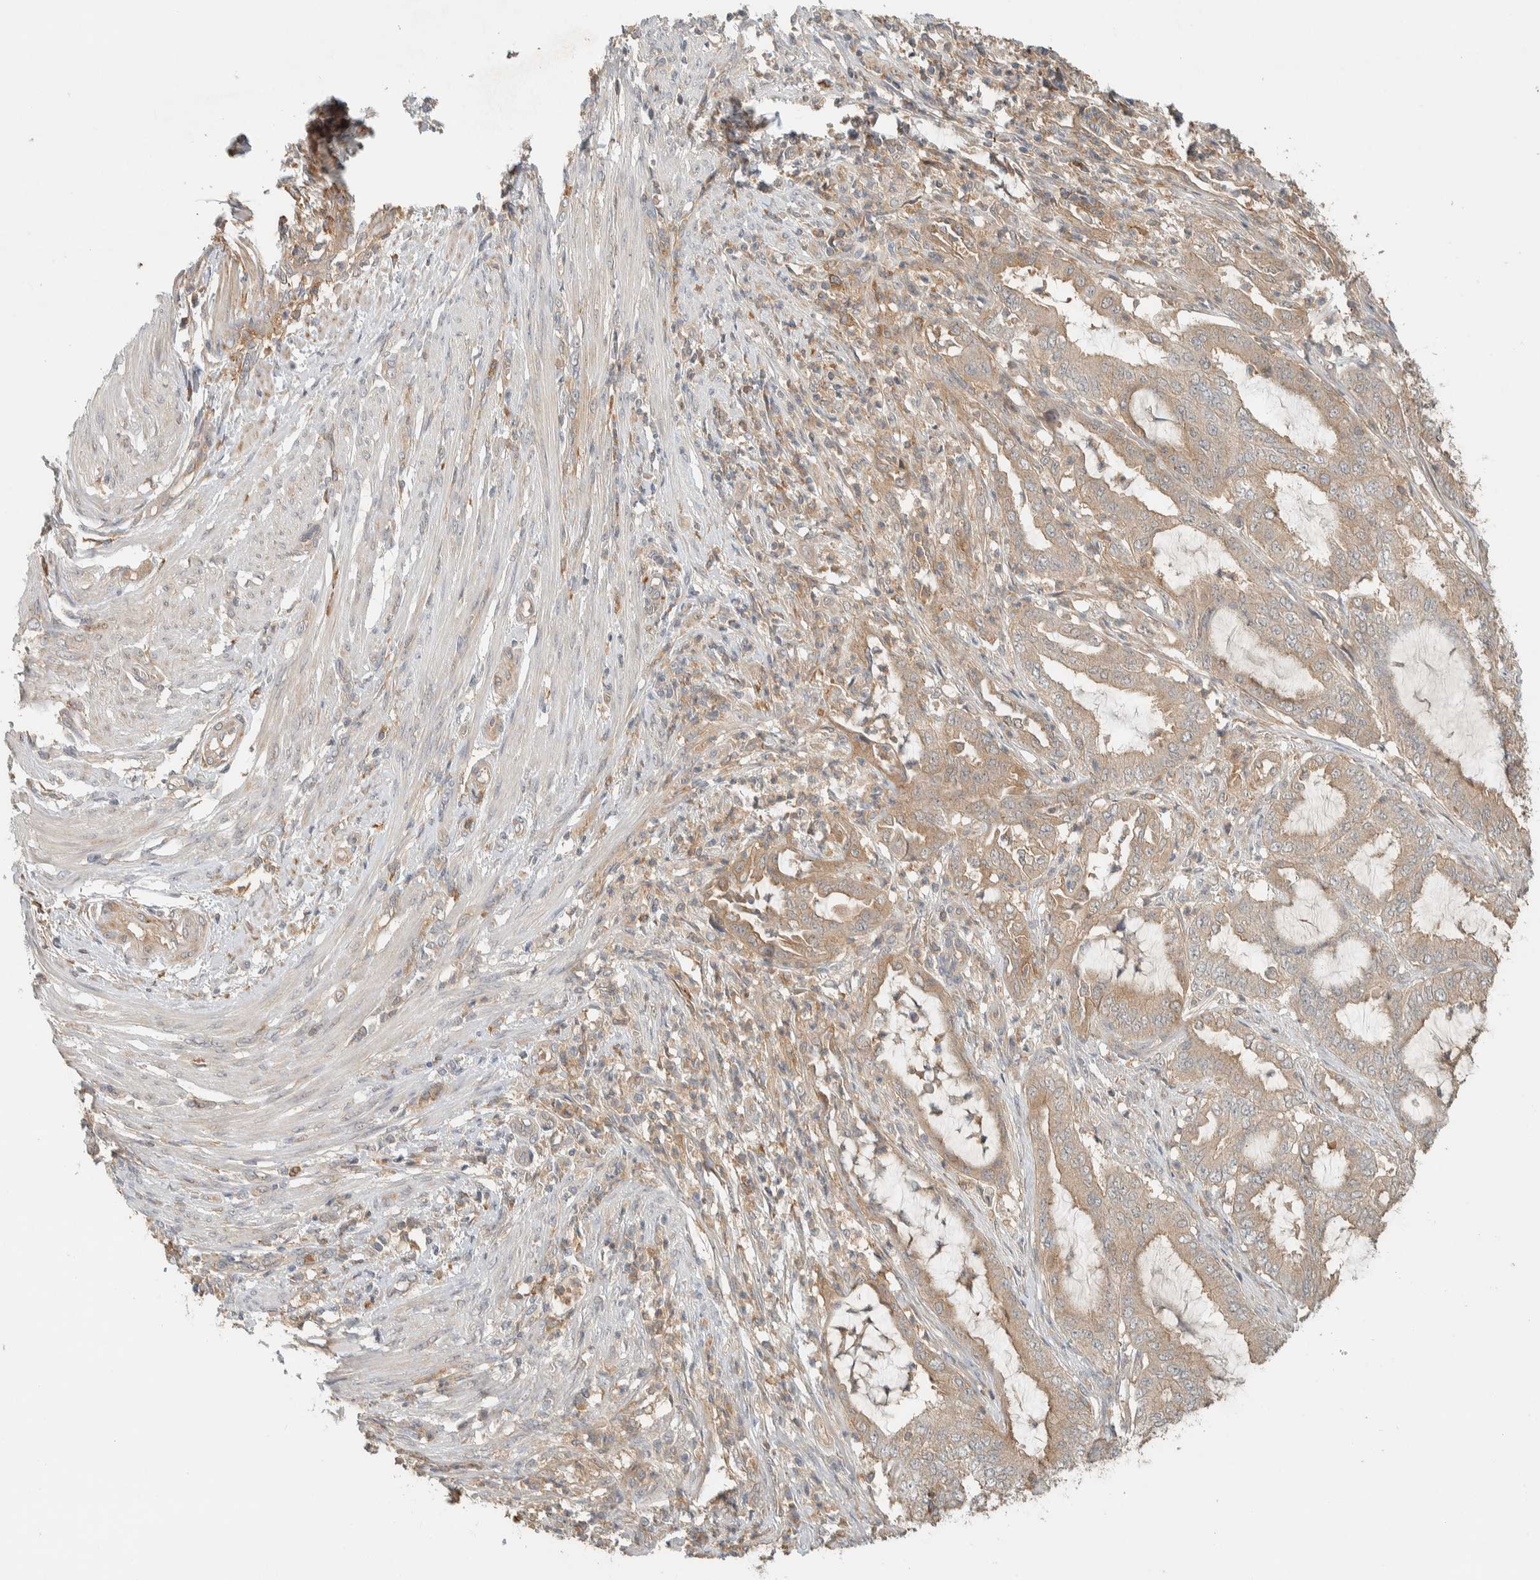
{"staining": {"intensity": "weak", "quantity": "25%-75%", "location": "cytoplasmic/membranous"}, "tissue": "endometrial cancer", "cell_type": "Tumor cells", "image_type": "cancer", "snomed": [{"axis": "morphology", "description": "Adenocarcinoma, NOS"}, {"axis": "topography", "description": "Endometrium"}], "caption": "IHC (DAB) staining of endometrial cancer displays weak cytoplasmic/membranous protein staining in about 25%-75% of tumor cells.", "gene": "RAB11FIP1", "patient": {"sex": "female", "age": 51}}